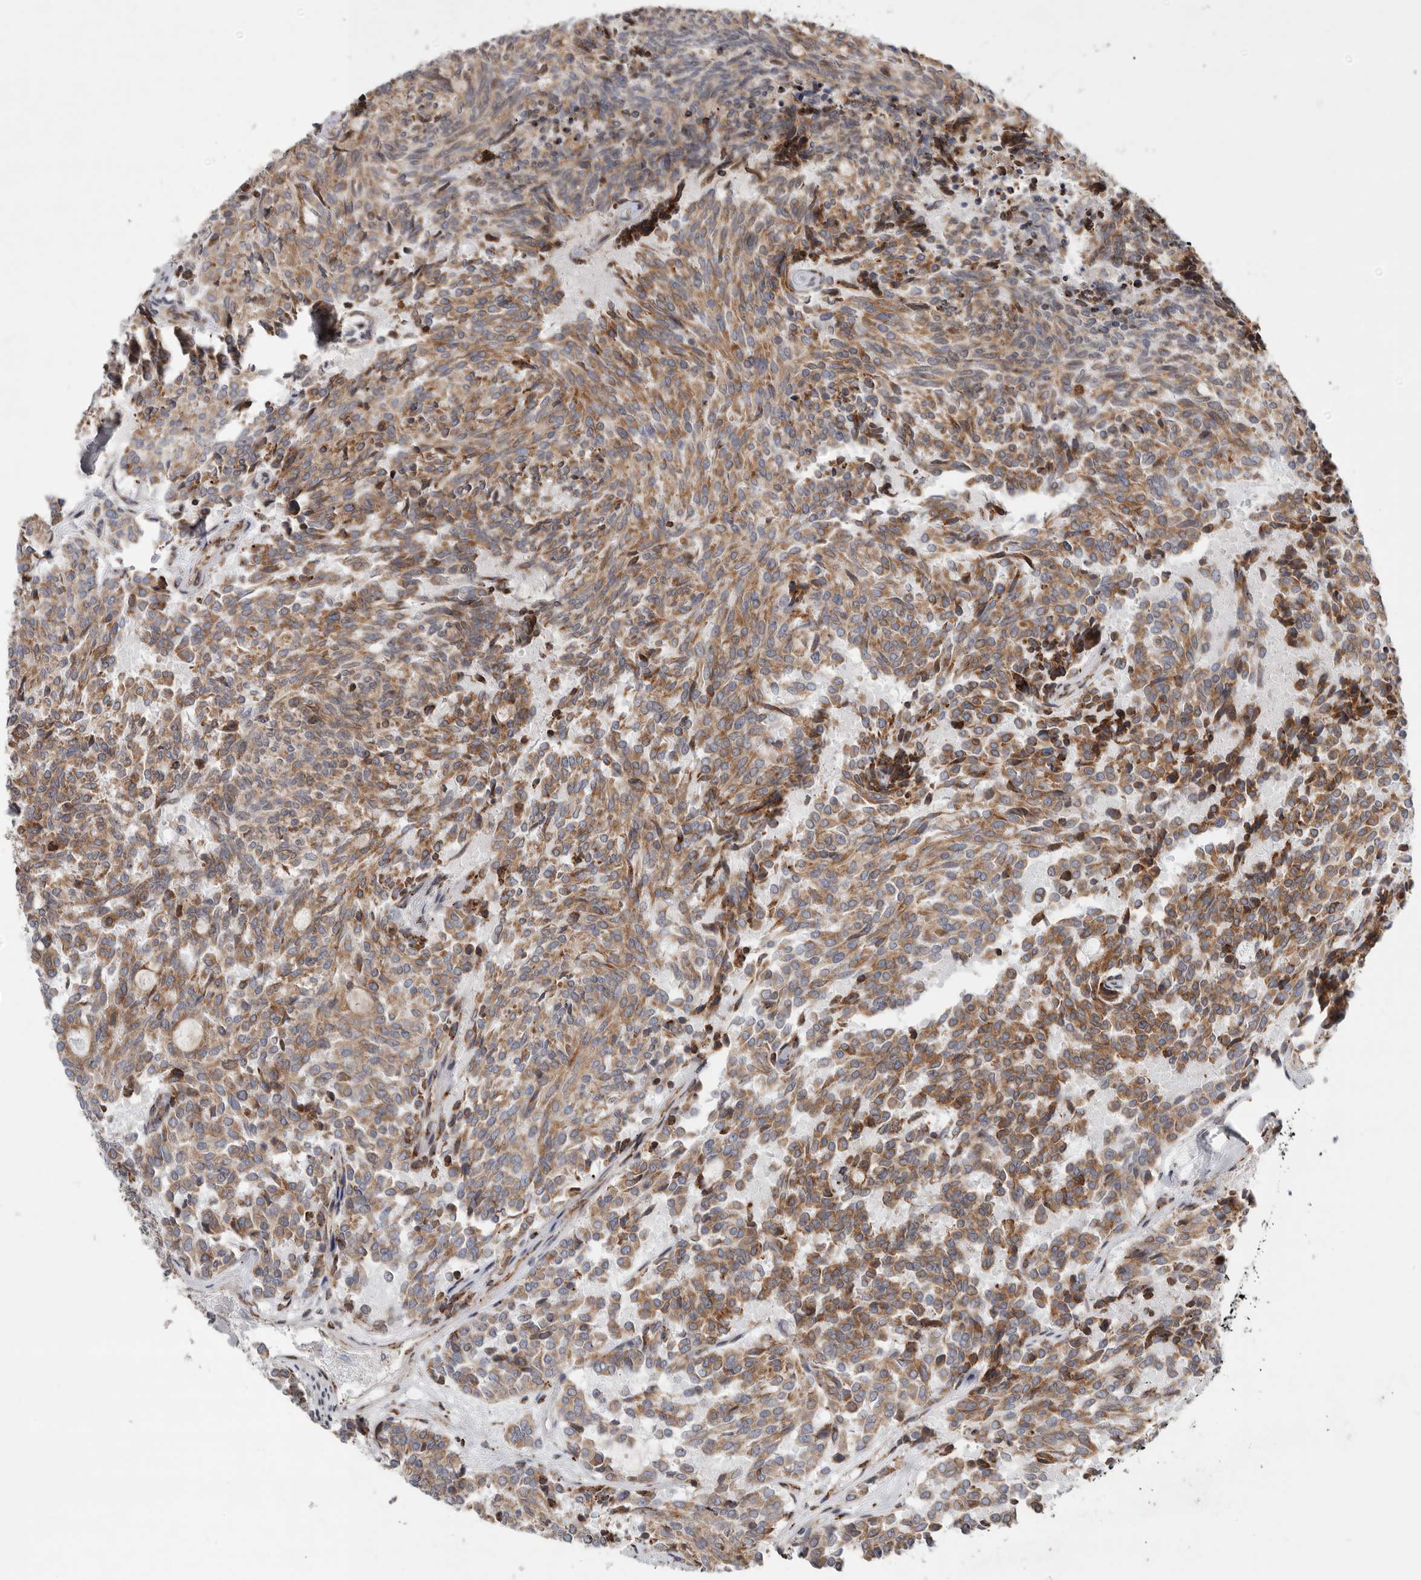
{"staining": {"intensity": "moderate", "quantity": ">75%", "location": "cytoplasmic/membranous"}, "tissue": "carcinoid", "cell_type": "Tumor cells", "image_type": "cancer", "snomed": [{"axis": "morphology", "description": "Carcinoid, malignant, NOS"}, {"axis": "topography", "description": "Pancreas"}], "caption": "Carcinoid stained with a protein marker exhibits moderate staining in tumor cells.", "gene": "GANAB", "patient": {"sex": "female", "age": 54}}